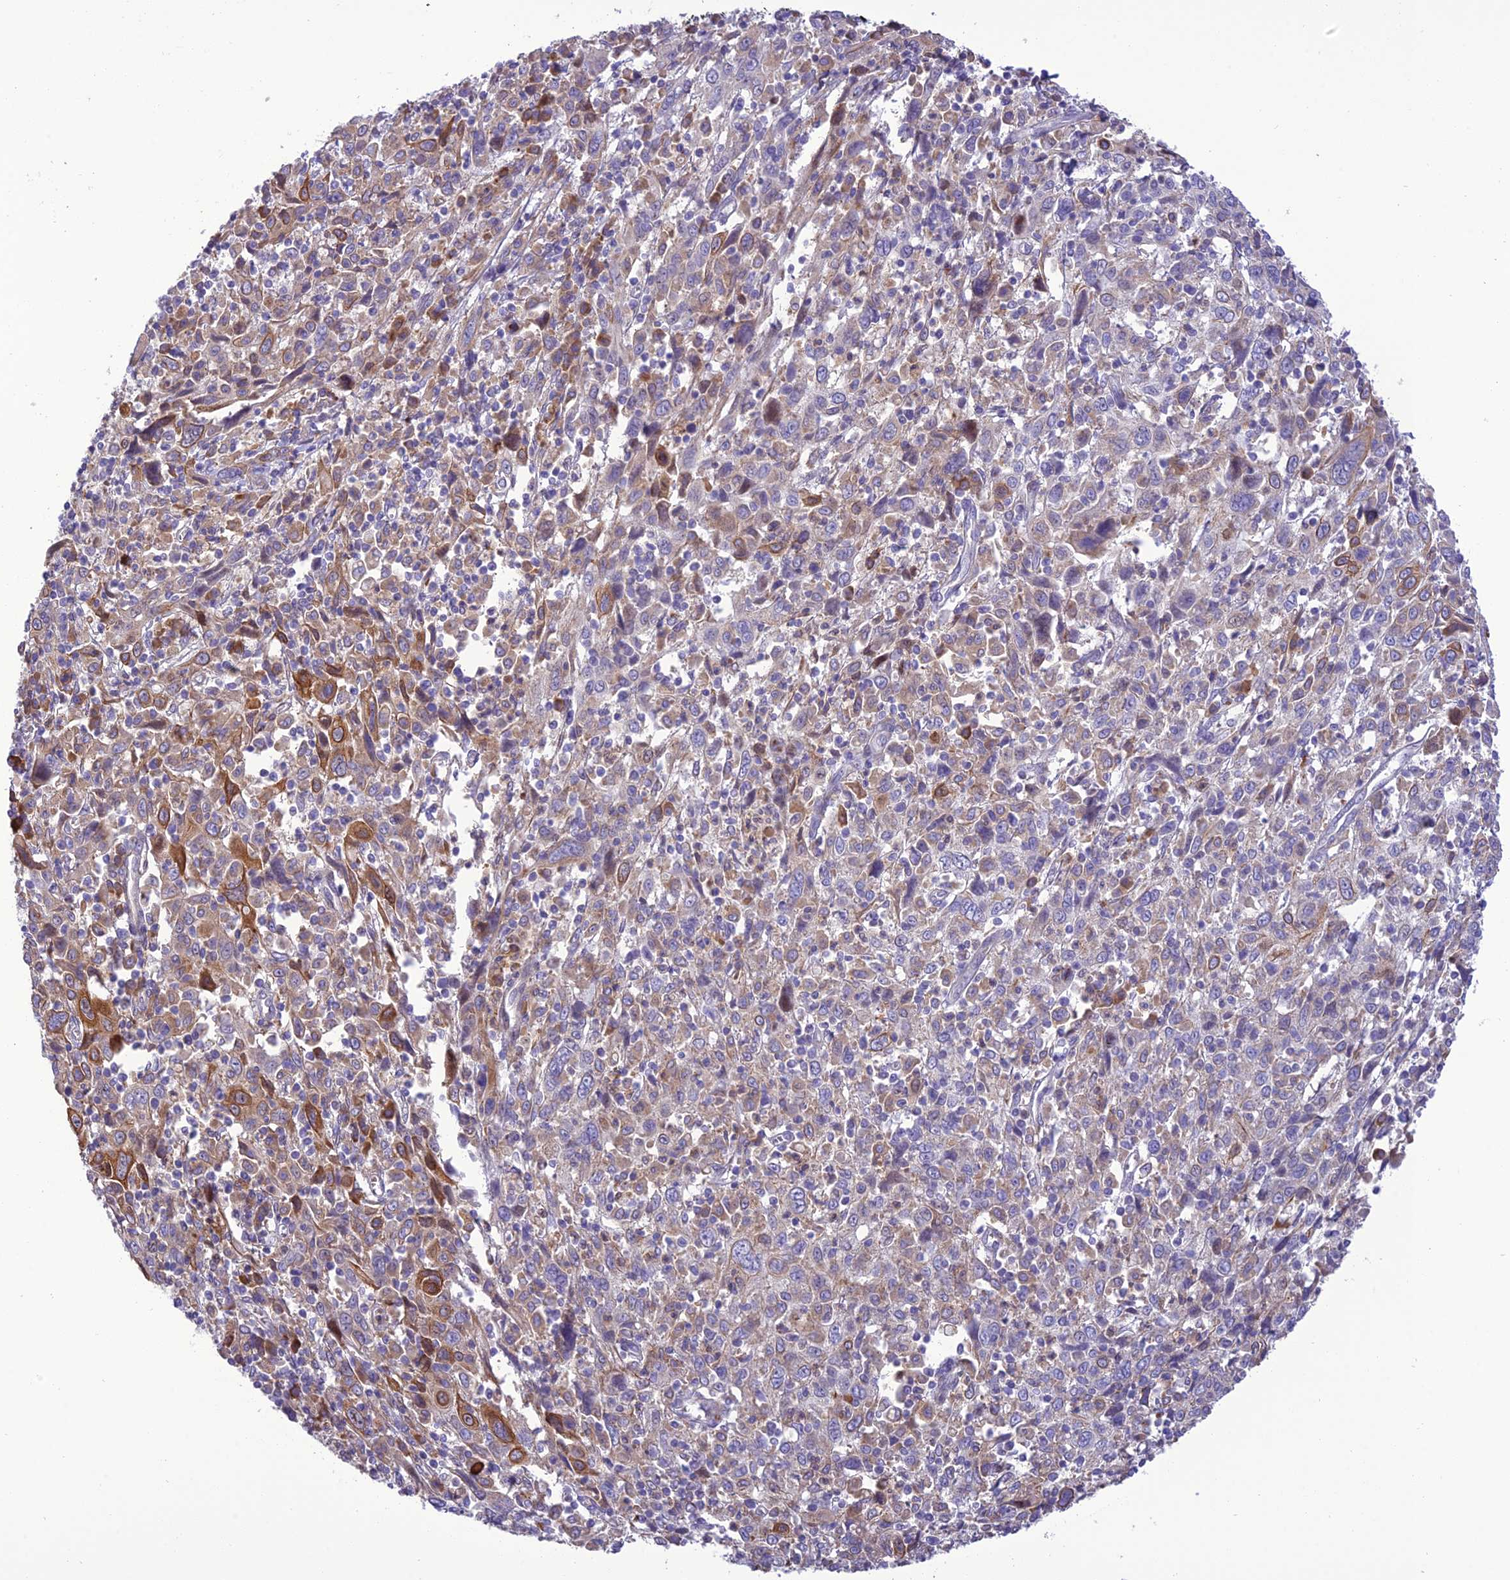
{"staining": {"intensity": "moderate", "quantity": "<25%", "location": "cytoplasmic/membranous"}, "tissue": "cervical cancer", "cell_type": "Tumor cells", "image_type": "cancer", "snomed": [{"axis": "morphology", "description": "Squamous cell carcinoma, NOS"}, {"axis": "topography", "description": "Cervix"}], "caption": "Human squamous cell carcinoma (cervical) stained for a protein (brown) exhibits moderate cytoplasmic/membranous positive positivity in approximately <25% of tumor cells.", "gene": "JMY", "patient": {"sex": "female", "age": 46}}